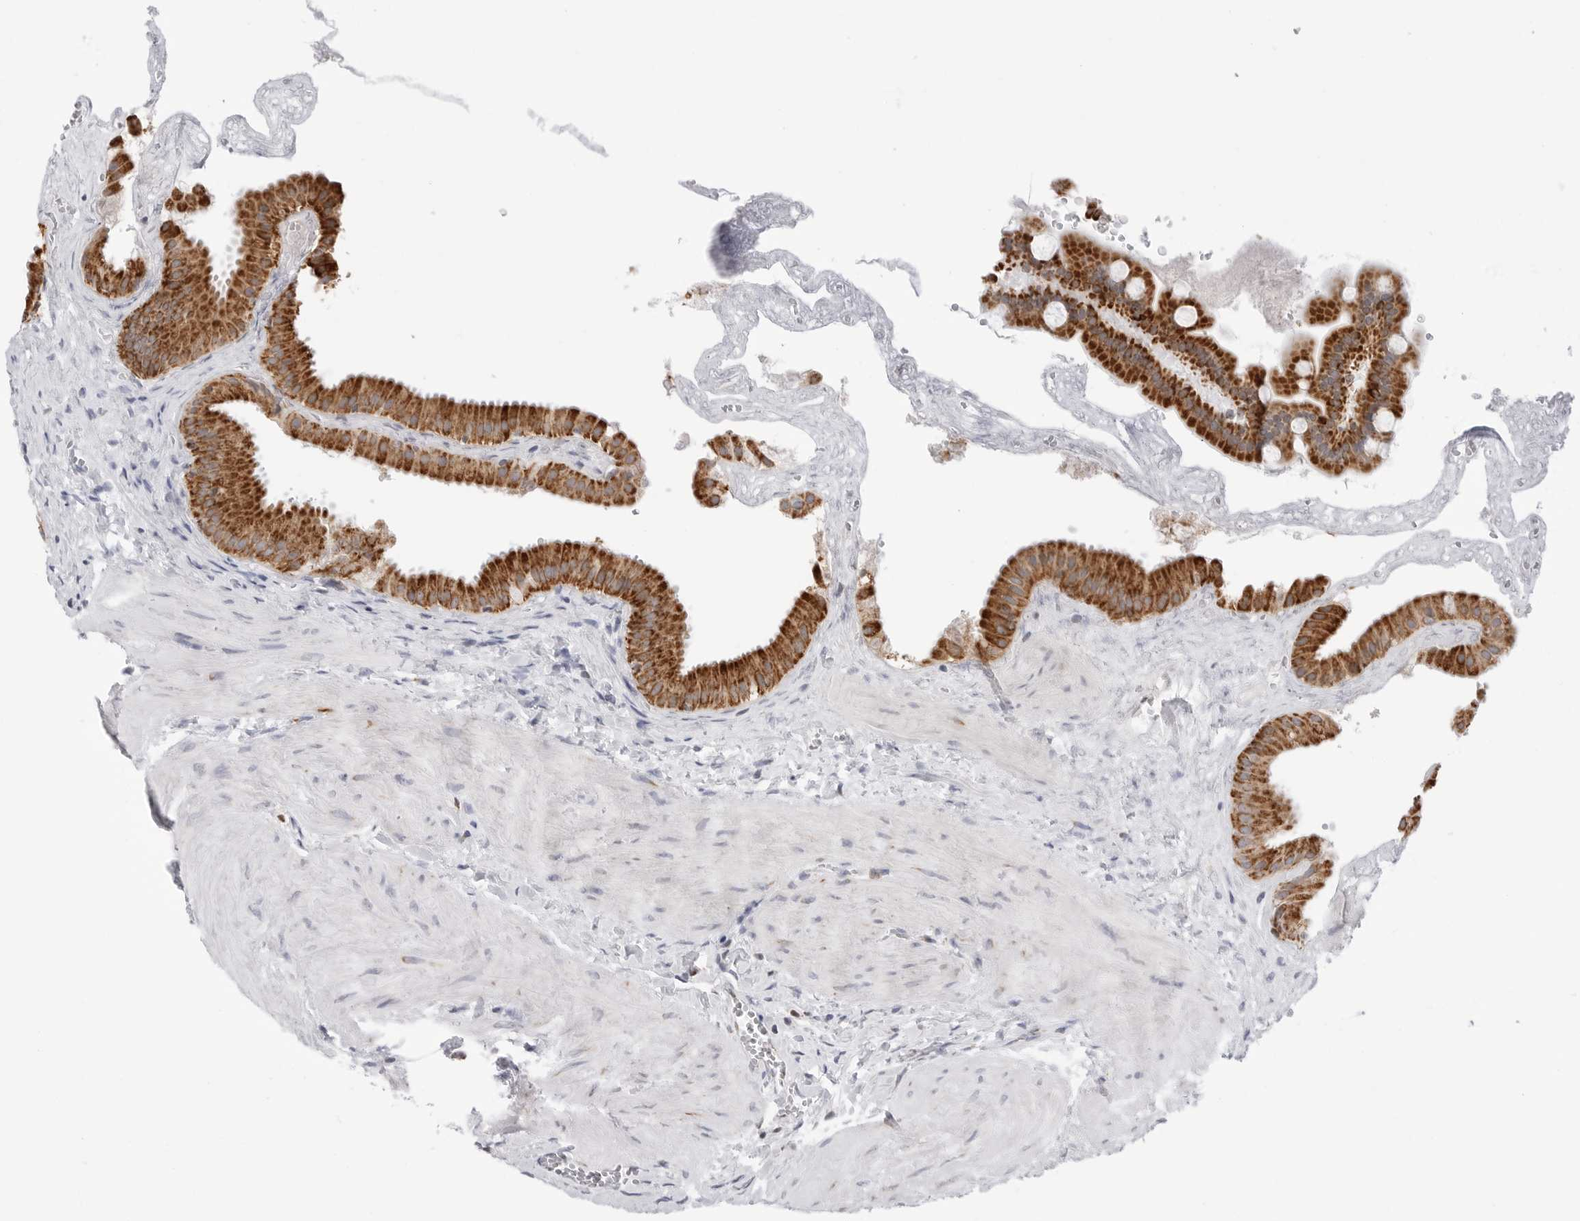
{"staining": {"intensity": "strong", "quantity": ">75%", "location": "cytoplasmic/membranous"}, "tissue": "gallbladder", "cell_type": "Glandular cells", "image_type": "normal", "snomed": [{"axis": "morphology", "description": "Normal tissue, NOS"}, {"axis": "topography", "description": "Gallbladder"}], "caption": "Glandular cells demonstrate strong cytoplasmic/membranous positivity in approximately >75% of cells in benign gallbladder.", "gene": "ATP5IF1", "patient": {"sex": "male", "age": 55}}